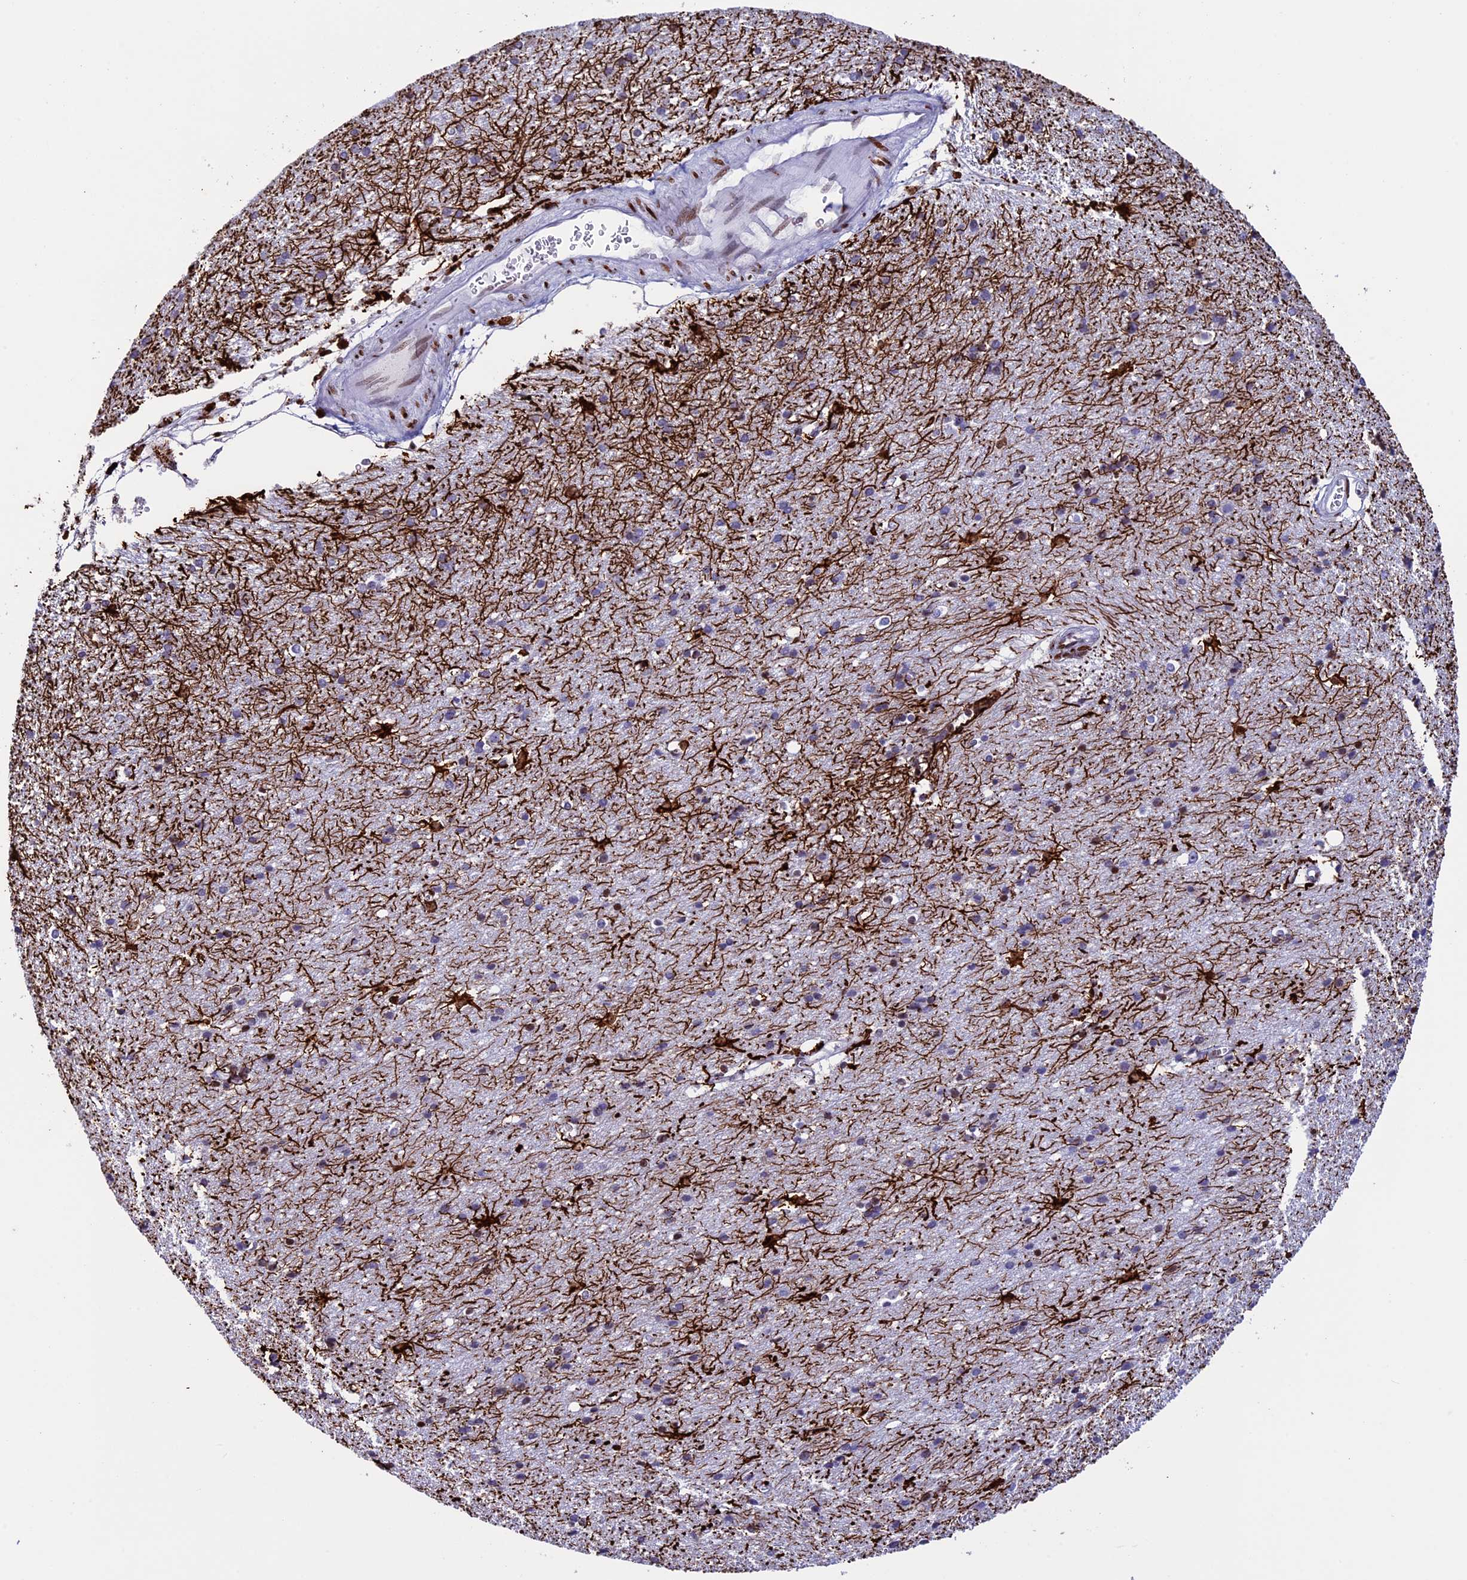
{"staining": {"intensity": "moderate", "quantity": ">75%", "location": "nuclear"}, "tissue": "cerebral cortex", "cell_type": "Endothelial cells", "image_type": "normal", "snomed": [{"axis": "morphology", "description": "Normal tissue, NOS"}, {"axis": "topography", "description": "Cerebral cortex"}], "caption": "Immunohistochemical staining of benign human cerebral cortex reveals >75% levels of moderate nuclear protein staining in approximately >75% of endothelial cells.", "gene": "BTBD3", "patient": {"sex": "male", "age": 54}}